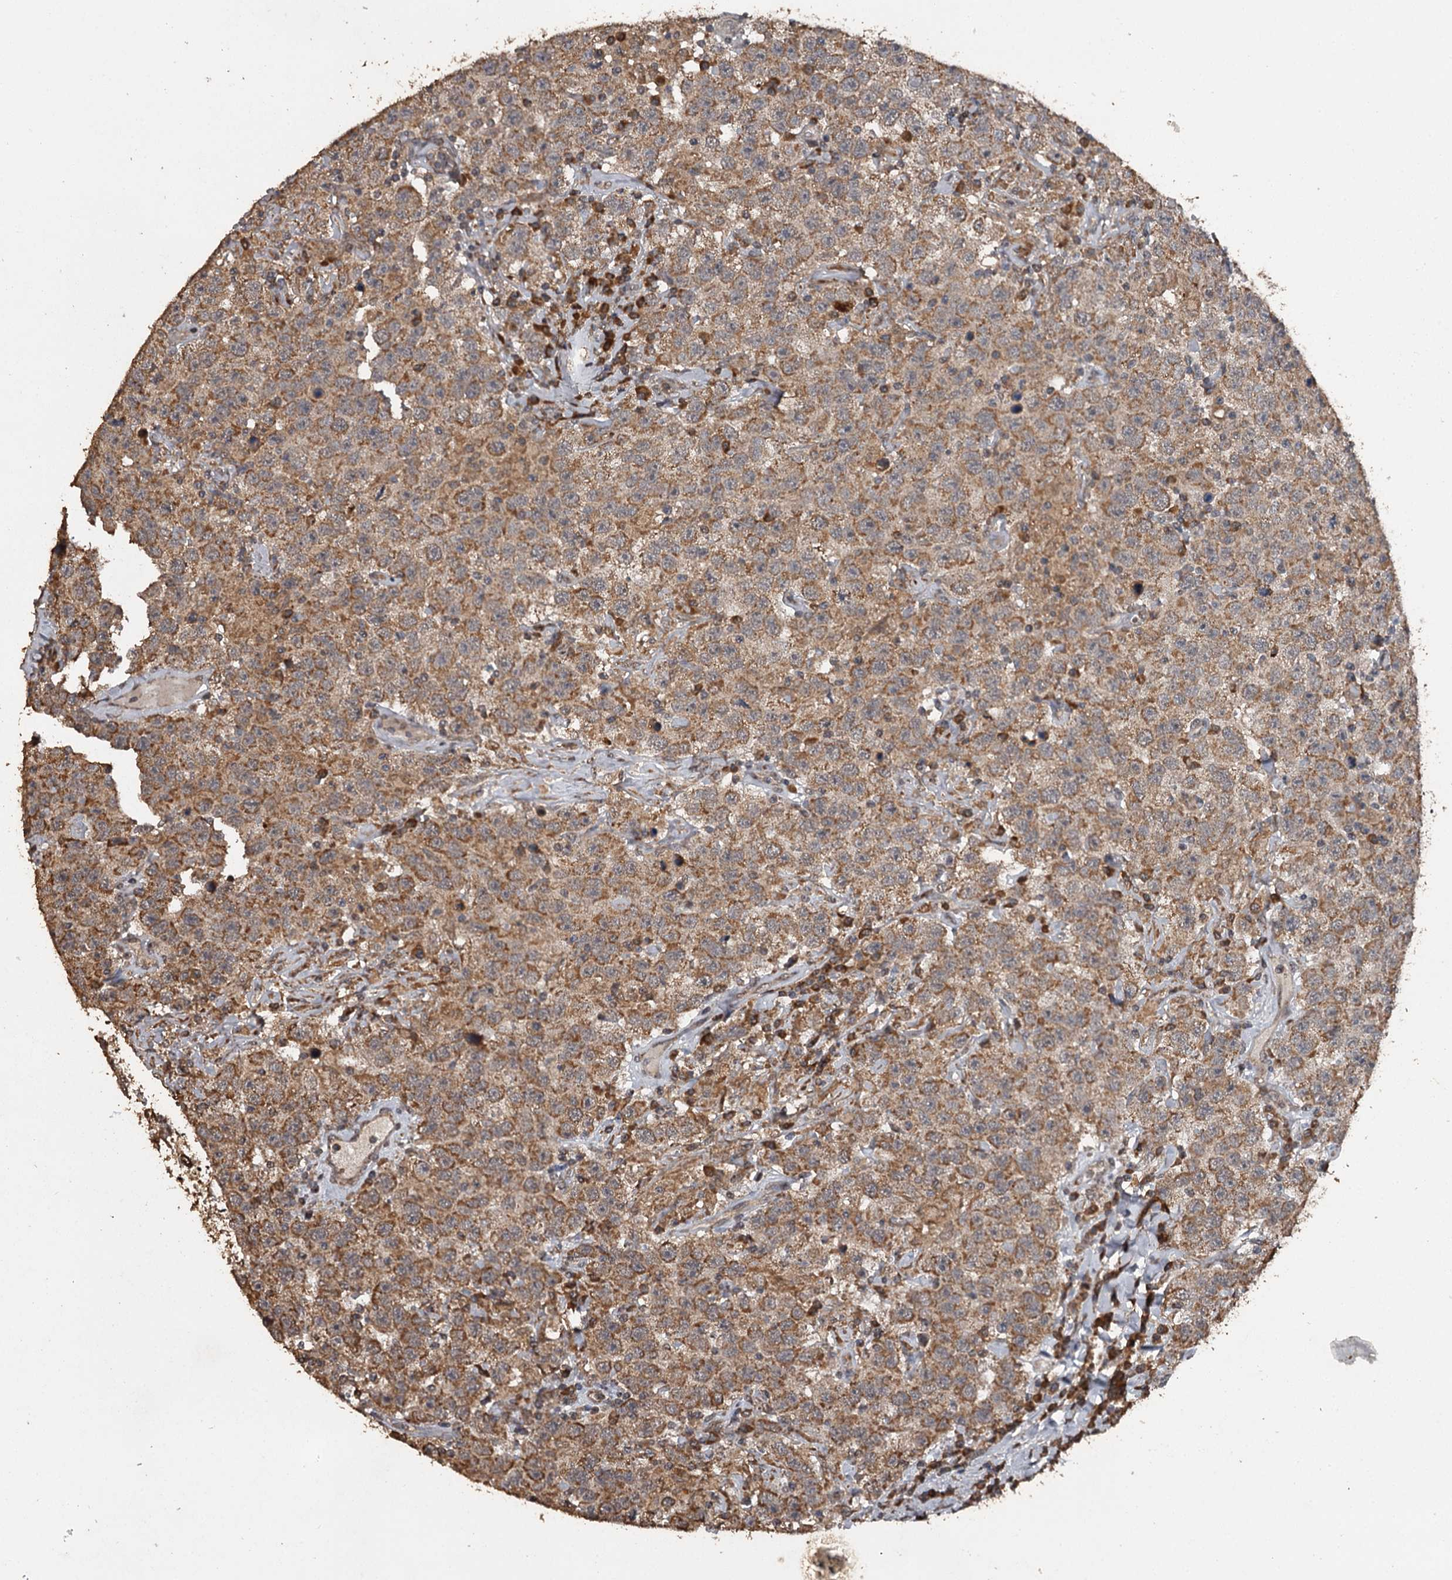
{"staining": {"intensity": "moderate", "quantity": ">75%", "location": "cytoplasmic/membranous"}, "tissue": "testis cancer", "cell_type": "Tumor cells", "image_type": "cancer", "snomed": [{"axis": "morphology", "description": "Seminoma, NOS"}, {"axis": "topography", "description": "Testis"}], "caption": "An image of human testis cancer stained for a protein exhibits moderate cytoplasmic/membranous brown staining in tumor cells.", "gene": "WIPI1", "patient": {"sex": "male", "age": 41}}